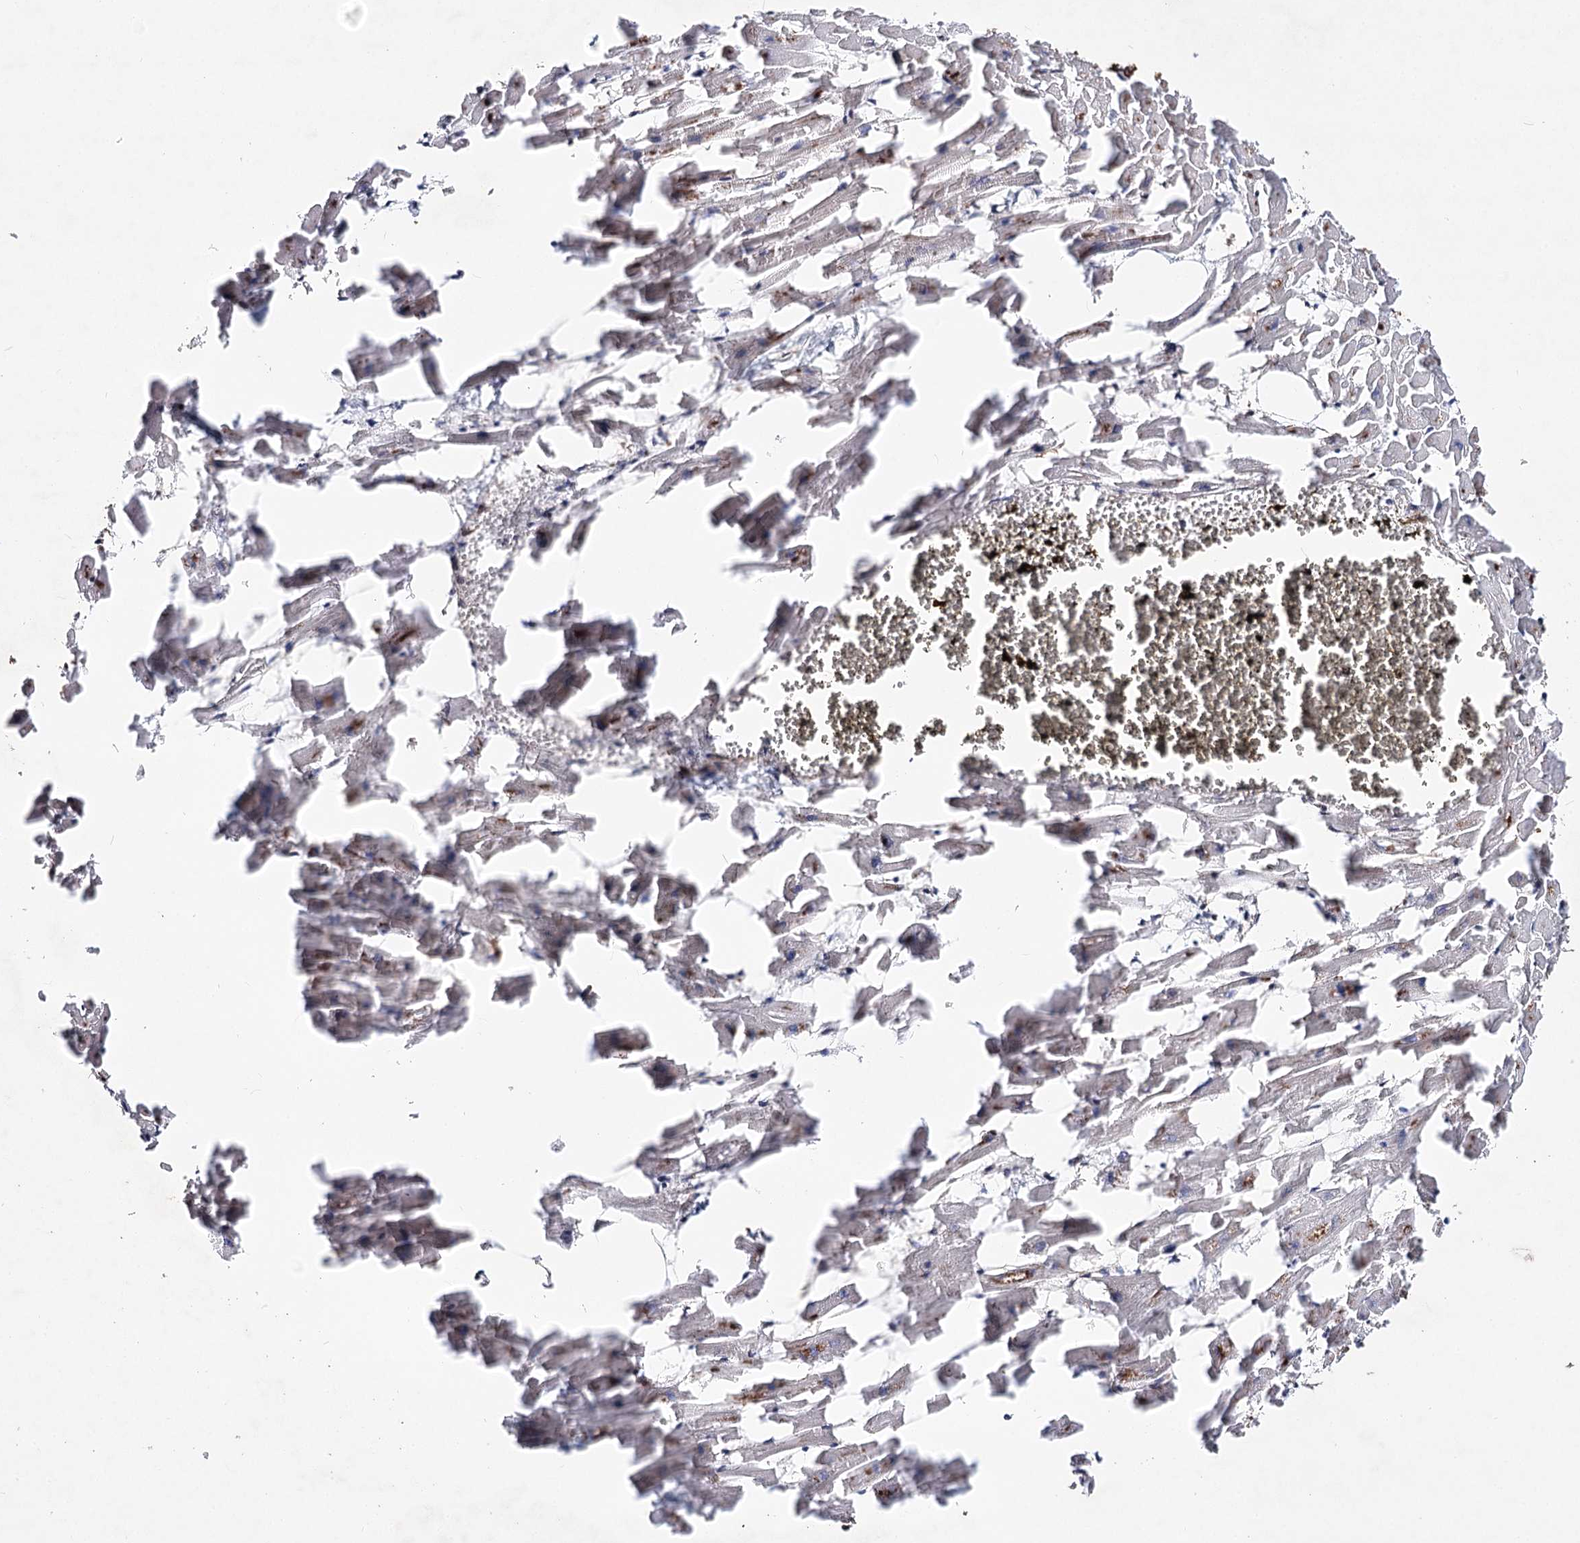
{"staining": {"intensity": "negative", "quantity": "none", "location": "none"}, "tissue": "heart muscle", "cell_type": "Cardiomyocytes", "image_type": "normal", "snomed": [{"axis": "morphology", "description": "Normal tissue, NOS"}, {"axis": "topography", "description": "Heart"}], "caption": "Immunohistochemistry of unremarkable heart muscle demonstrates no expression in cardiomyocytes.", "gene": "TMEM218", "patient": {"sex": "female", "age": 64}}